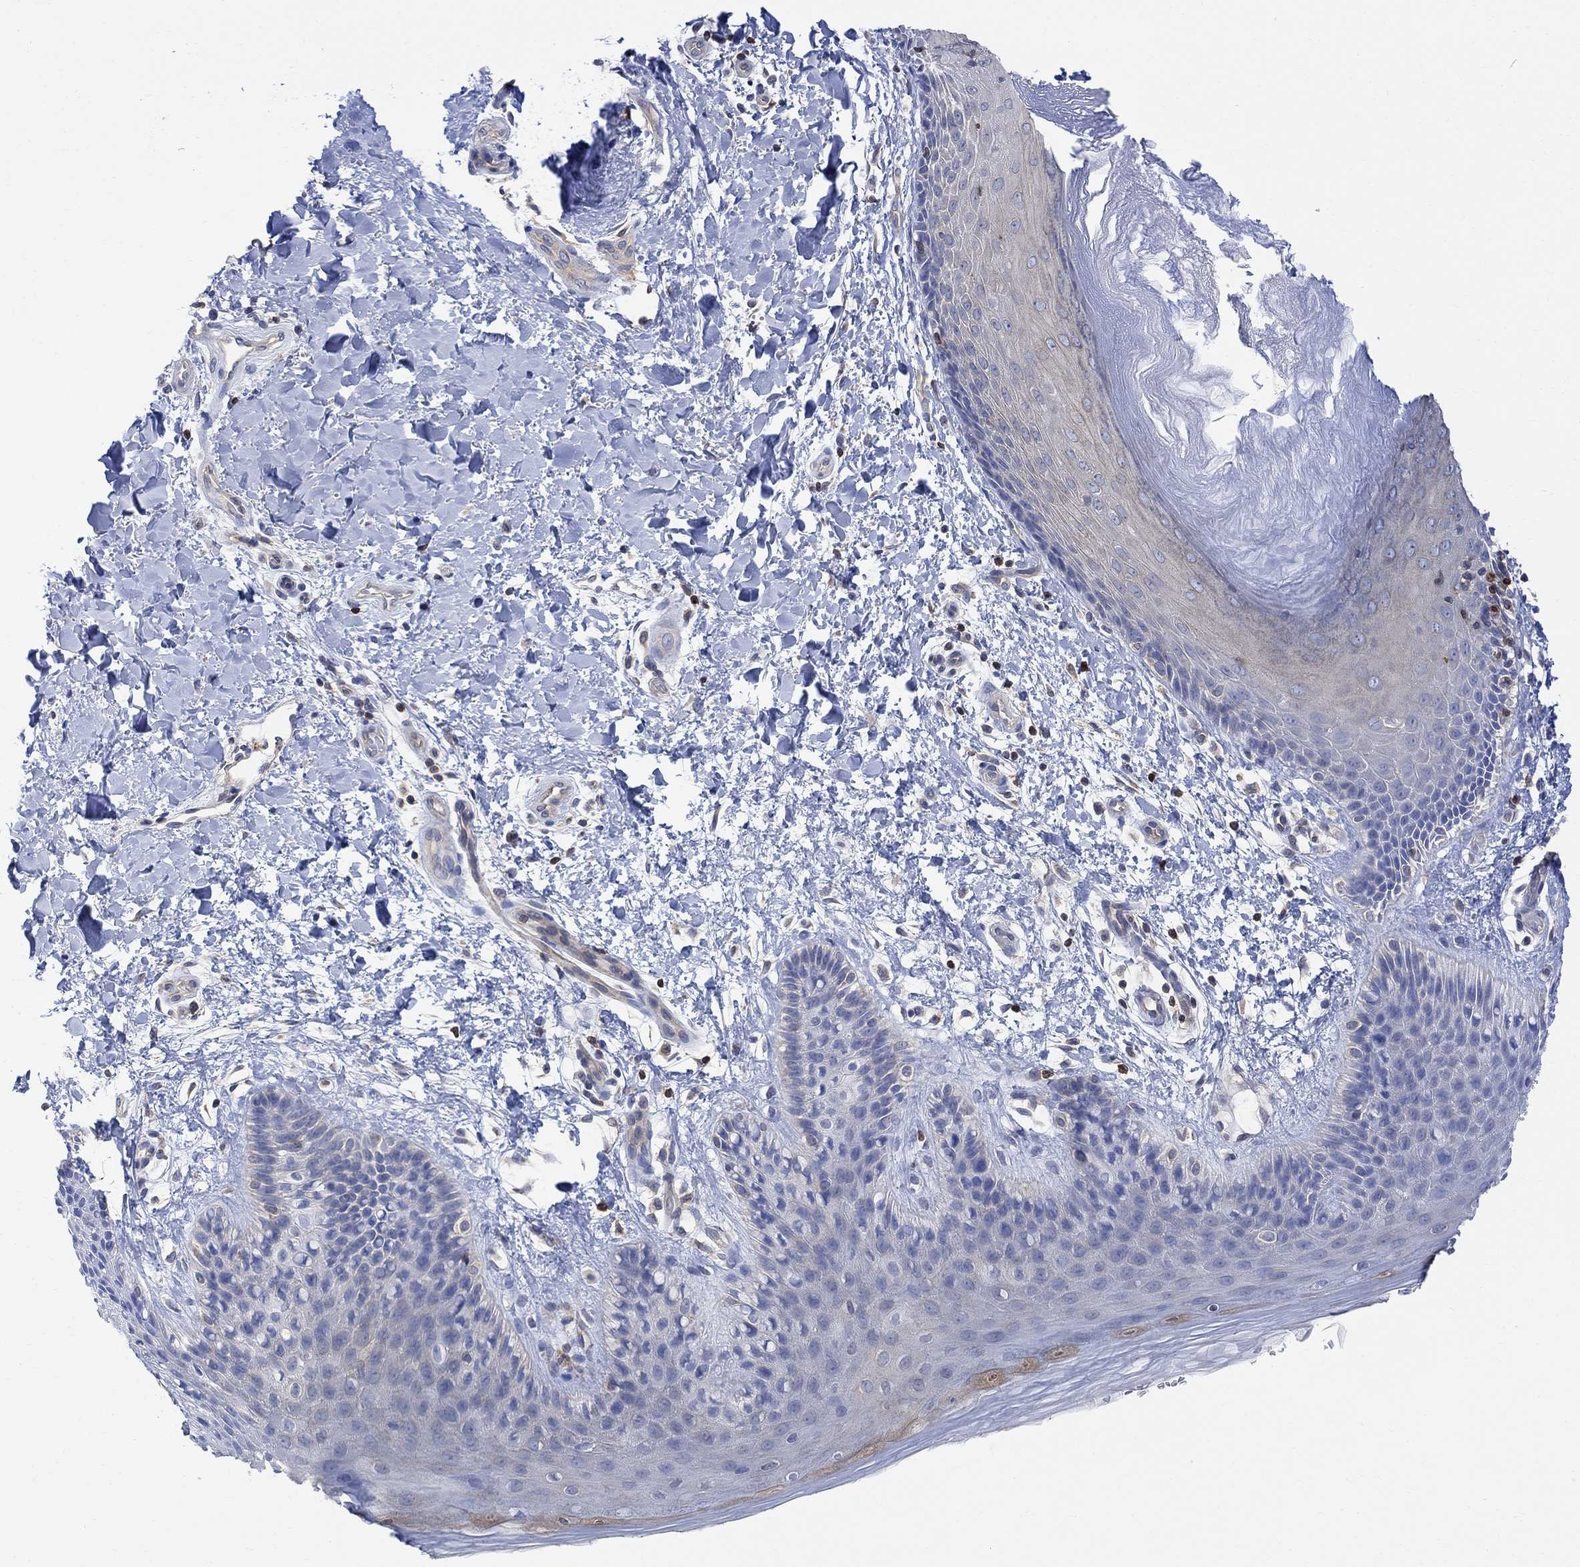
{"staining": {"intensity": "negative", "quantity": "none", "location": "none"}, "tissue": "skin", "cell_type": "Epidermal cells", "image_type": "normal", "snomed": [{"axis": "morphology", "description": "Normal tissue, NOS"}, {"axis": "topography", "description": "Anal"}], "caption": "Epidermal cells show no significant protein expression in normal skin. (IHC, brightfield microscopy, high magnification).", "gene": "GBP5", "patient": {"sex": "male", "age": 36}}